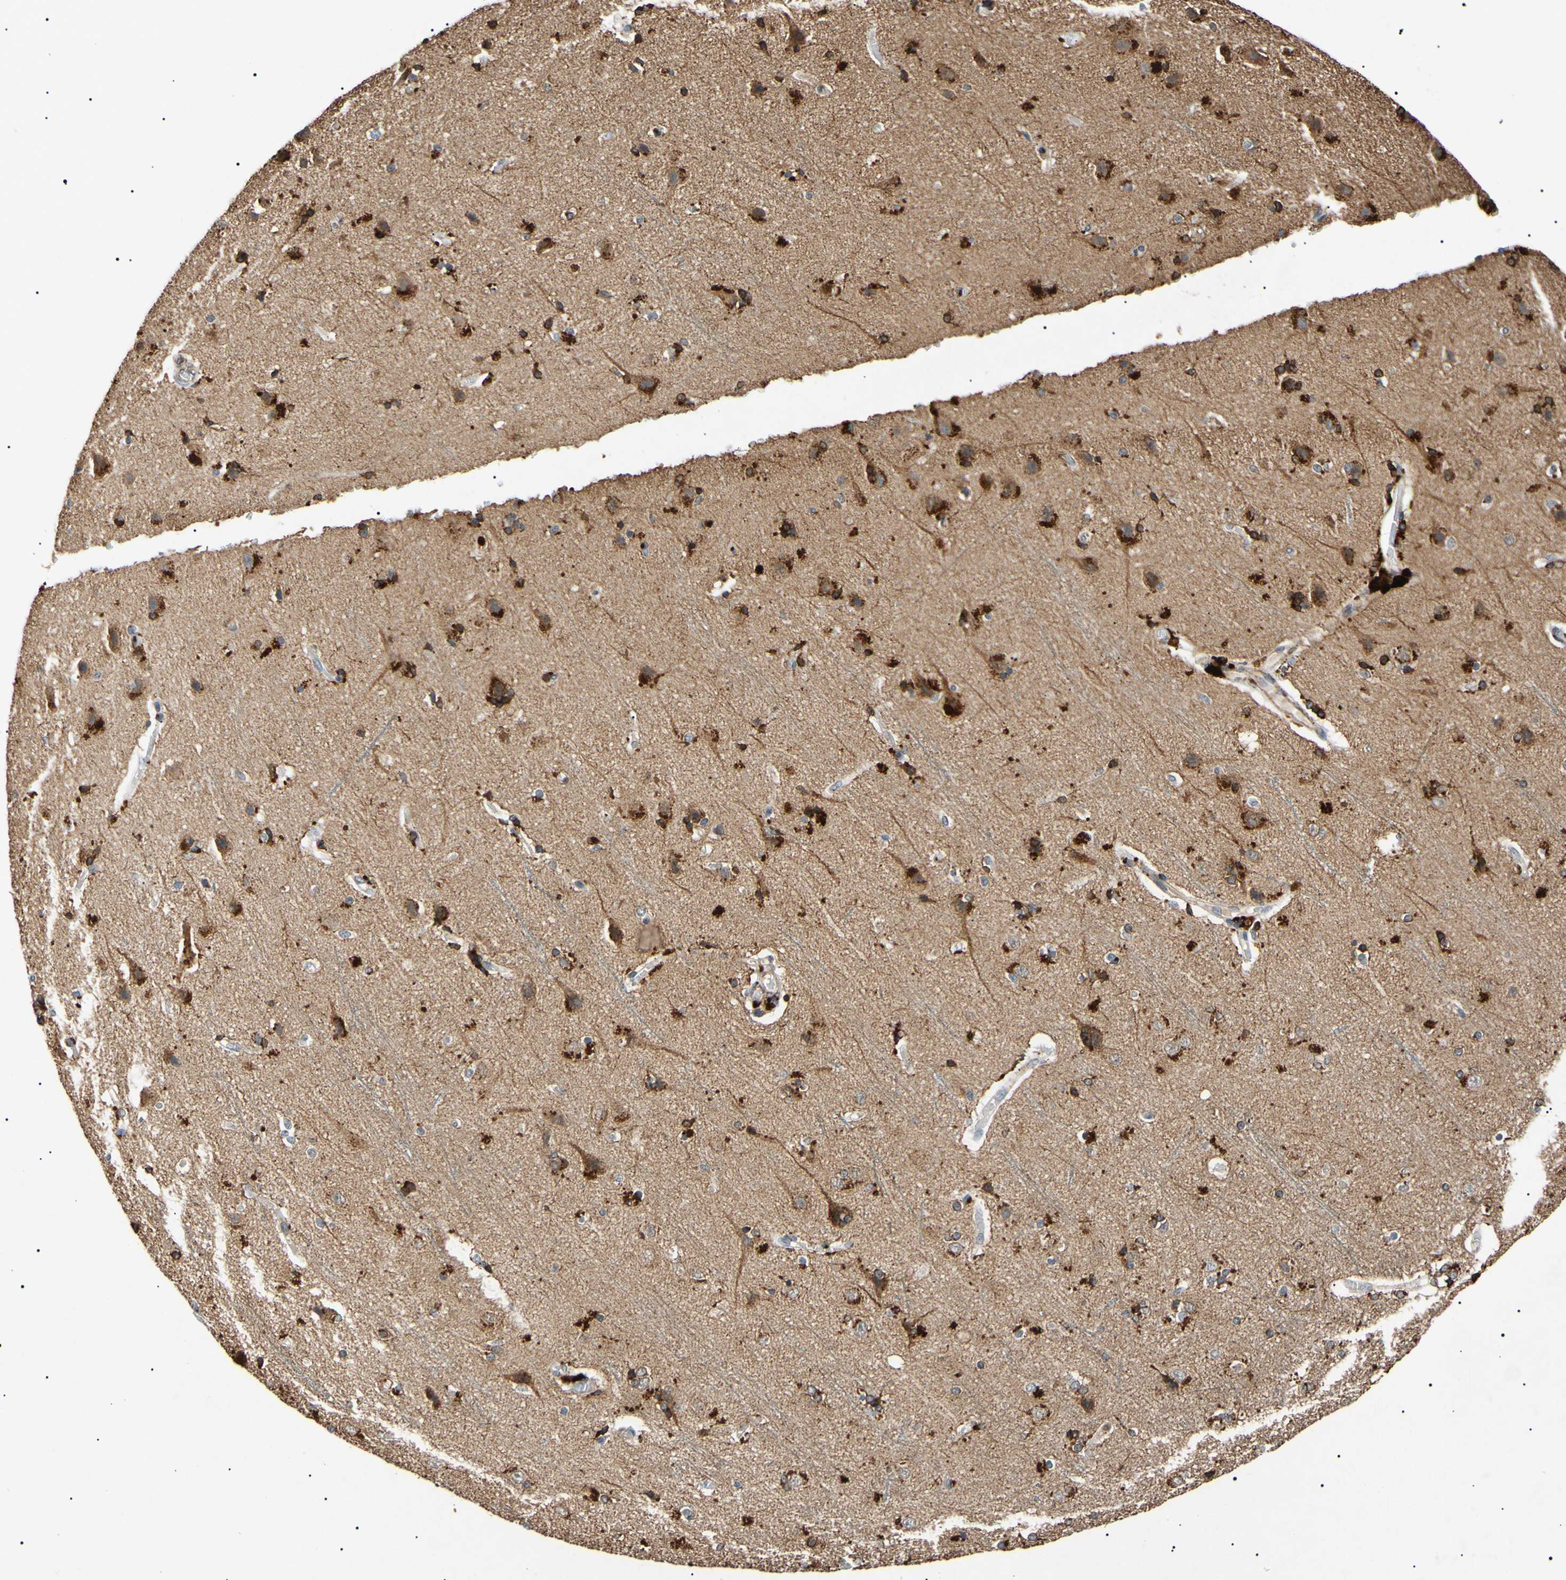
{"staining": {"intensity": "negative", "quantity": "none", "location": "none"}, "tissue": "cerebral cortex", "cell_type": "Endothelial cells", "image_type": "normal", "snomed": [{"axis": "morphology", "description": "Normal tissue, NOS"}, {"axis": "topography", "description": "Cerebral cortex"}], "caption": "Immunohistochemistry of benign cerebral cortex exhibits no positivity in endothelial cells.", "gene": "TUBB4A", "patient": {"sex": "female", "age": 54}}